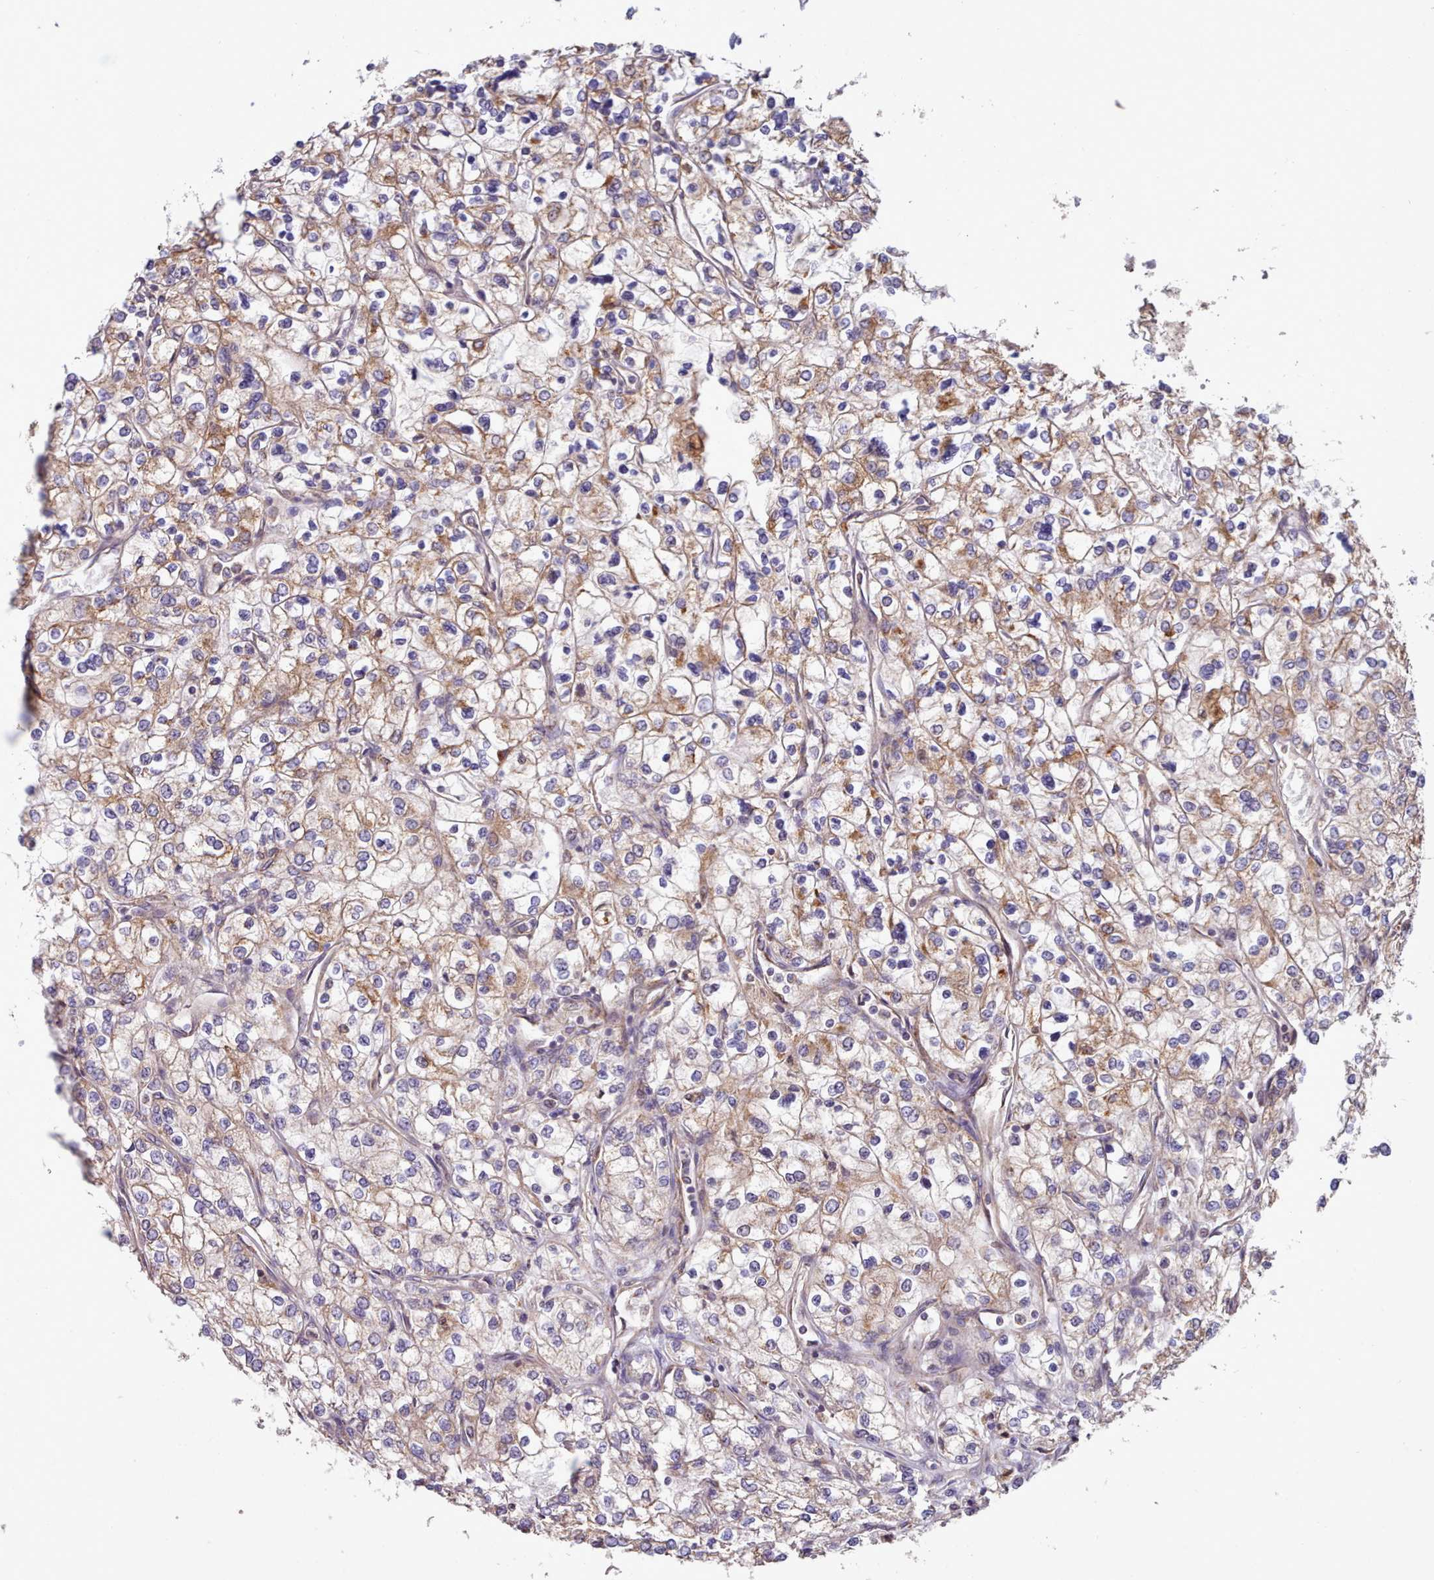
{"staining": {"intensity": "moderate", "quantity": "<25%", "location": "cytoplasmic/membranous"}, "tissue": "renal cancer", "cell_type": "Tumor cells", "image_type": "cancer", "snomed": [{"axis": "morphology", "description": "Adenocarcinoma, NOS"}, {"axis": "topography", "description": "Kidney"}], "caption": "Immunohistochemical staining of human adenocarcinoma (renal) exhibits low levels of moderate cytoplasmic/membranous protein staining in about <25% of tumor cells.", "gene": "HSDL2", "patient": {"sex": "male", "age": 80}}